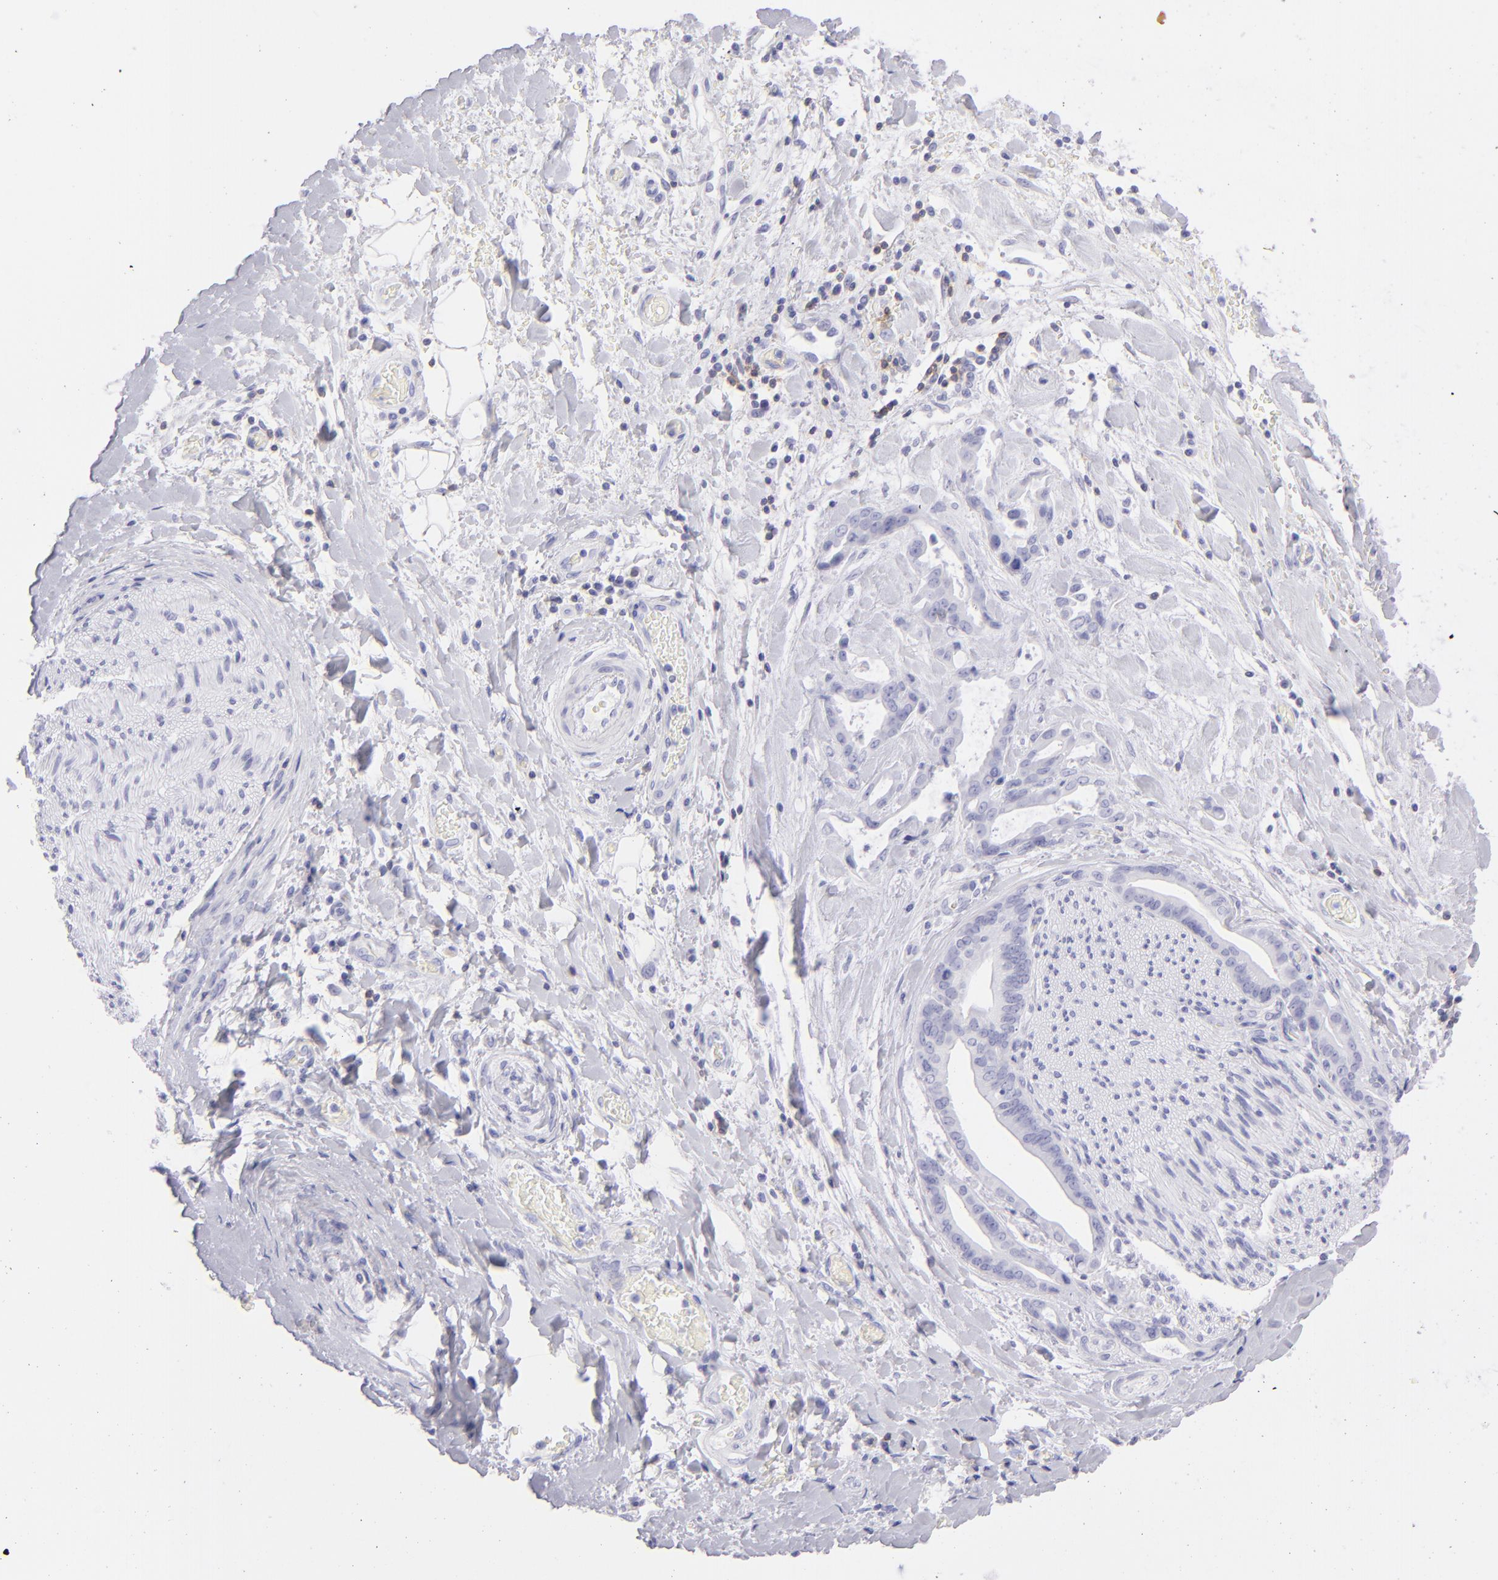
{"staining": {"intensity": "negative", "quantity": "none", "location": "none"}, "tissue": "liver cancer", "cell_type": "Tumor cells", "image_type": "cancer", "snomed": [{"axis": "morphology", "description": "Cholangiocarcinoma"}, {"axis": "topography", "description": "Liver"}], "caption": "This is a micrograph of immunohistochemistry (IHC) staining of liver cancer (cholangiocarcinoma), which shows no staining in tumor cells. (Immunohistochemistry (ihc), brightfield microscopy, high magnification).", "gene": "CD69", "patient": {"sex": "male", "age": 58}}